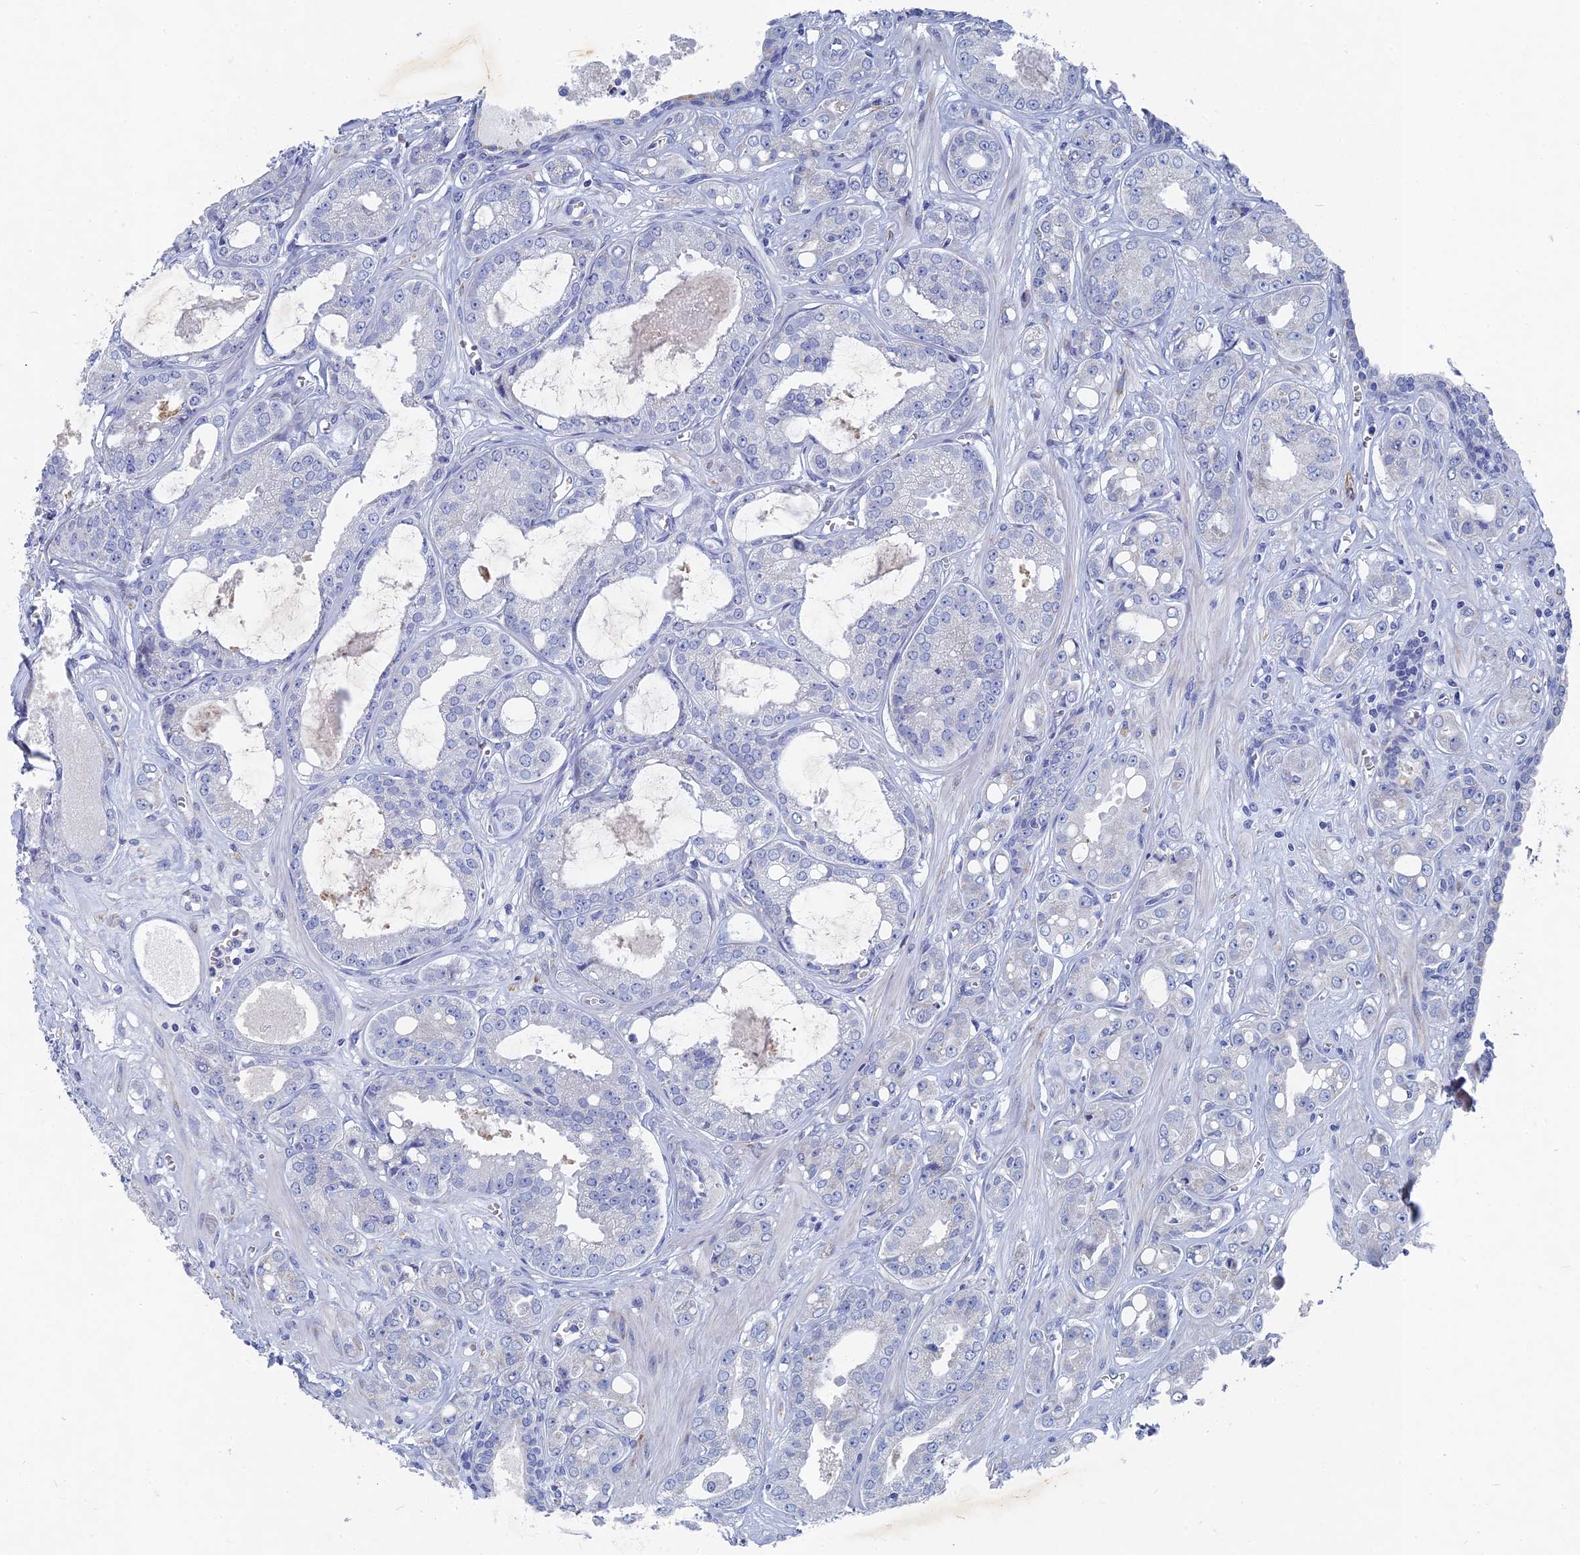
{"staining": {"intensity": "weak", "quantity": "<25%", "location": "cytoplasmic/membranous"}, "tissue": "prostate cancer", "cell_type": "Tumor cells", "image_type": "cancer", "snomed": [{"axis": "morphology", "description": "Adenocarcinoma, High grade"}, {"axis": "topography", "description": "Prostate"}], "caption": "A micrograph of adenocarcinoma (high-grade) (prostate) stained for a protein displays no brown staining in tumor cells.", "gene": "HIGD1A", "patient": {"sex": "male", "age": 74}}